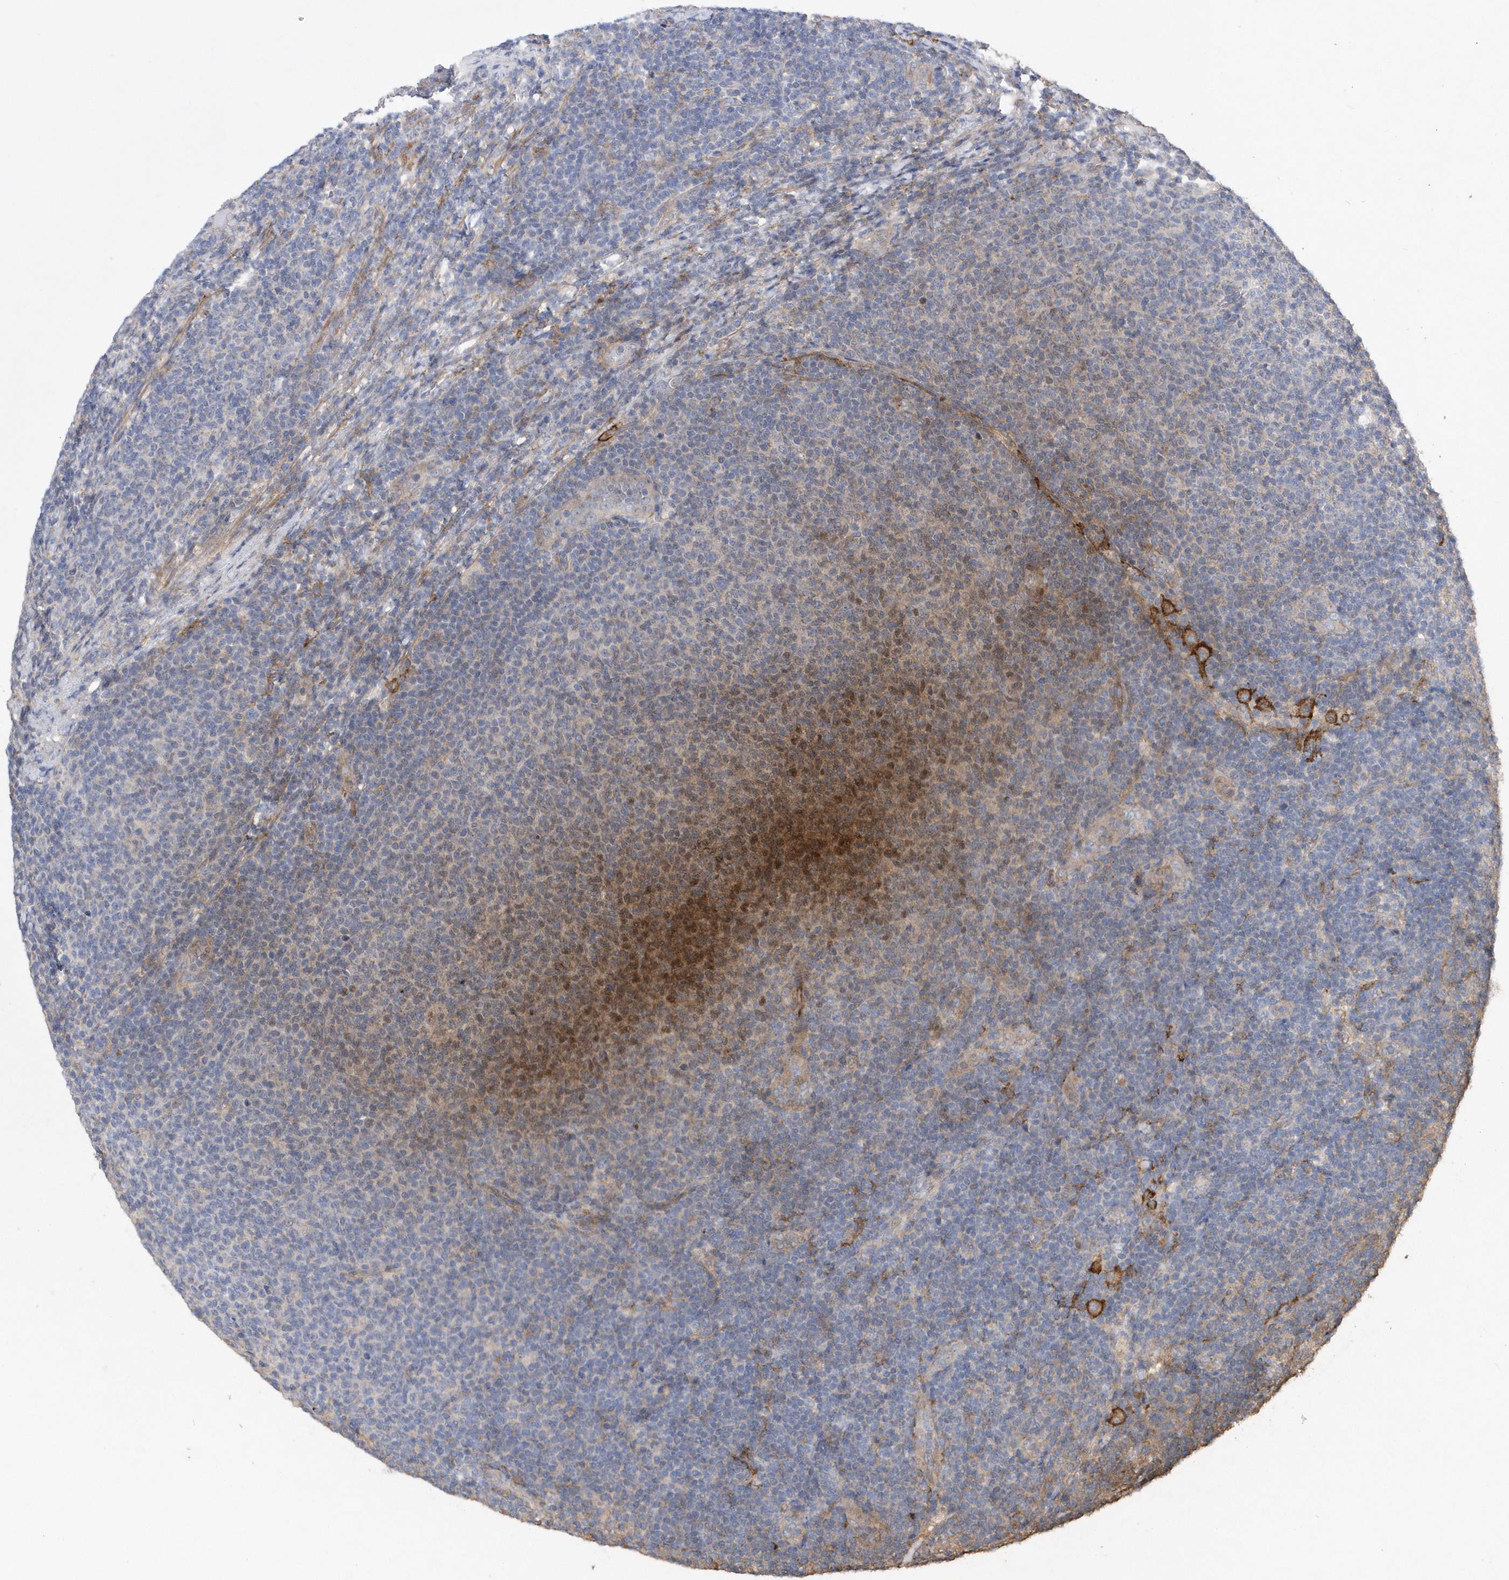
{"staining": {"intensity": "moderate", "quantity": "<25%", "location": "nuclear"}, "tissue": "lymphoma", "cell_type": "Tumor cells", "image_type": "cancer", "snomed": [{"axis": "morphology", "description": "Malignant lymphoma, non-Hodgkin's type, Low grade"}, {"axis": "topography", "description": "Lymph node"}], "caption": "Moderate nuclear expression for a protein is present in approximately <25% of tumor cells of lymphoma using IHC.", "gene": "LONRF2", "patient": {"sex": "male", "age": 66}}